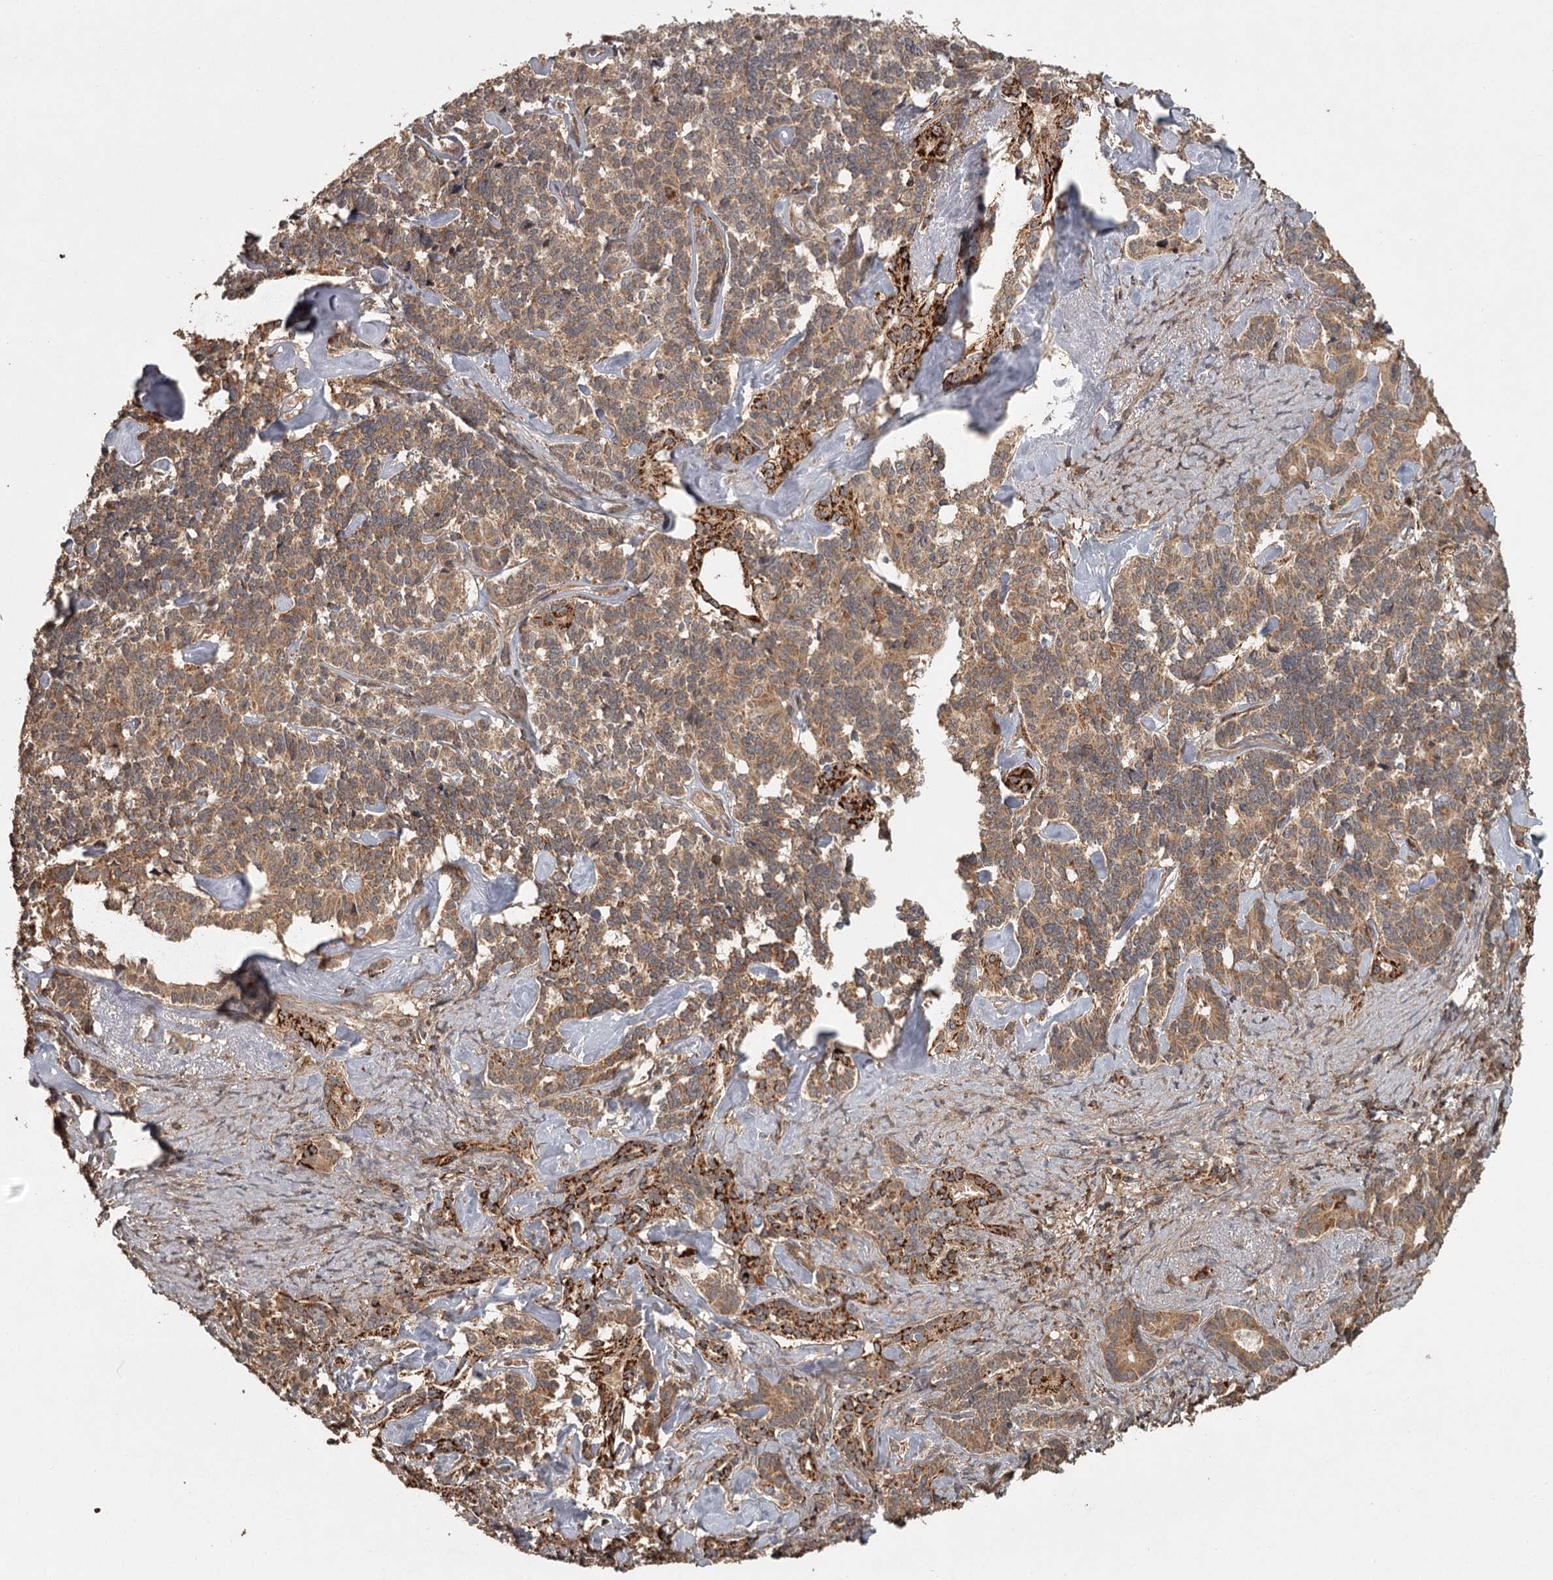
{"staining": {"intensity": "moderate", "quantity": ">75%", "location": "cytoplasmic/membranous"}, "tissue": "pancreatic cancer", "cell_type": "Tumor cells", "image_type": "cancer", "snomed": [{"axis": "morphology", "description": "Adenocarcinoma, NOS"}, {"axis": "topography", "description": "Pancreas"}], "caption": "Pancreatic cancer (adenocarcinoma) was stained to show a protein in brown. There is medium levels of moderate cytoplasmic/membranous positivity in about >75% of tumor cells.", "gene": "FAXC", "patient": {"sex": "female", "age": 74}}